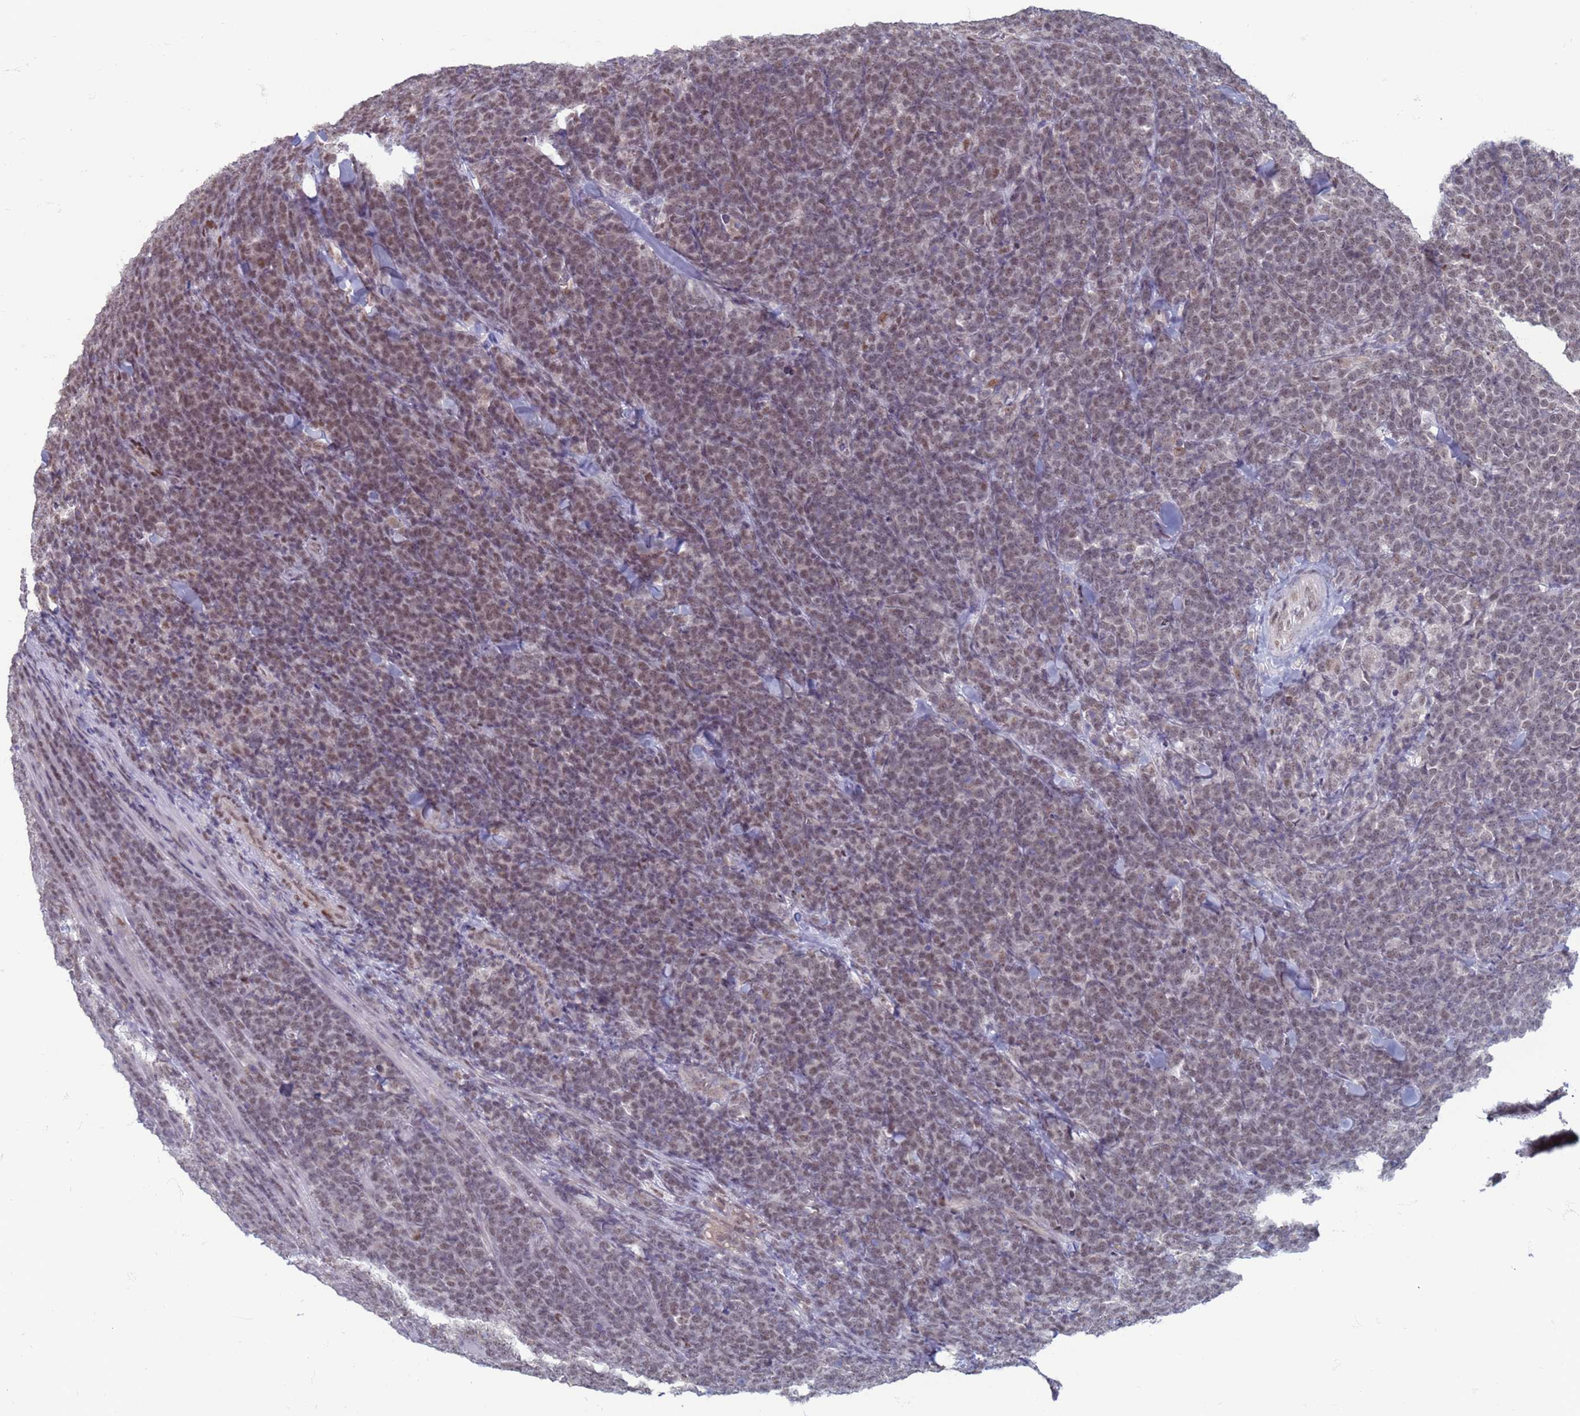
{"staining": {"intensity": "weak", "quantity": ">75%", "location": "nuclear"}, "tissue": "lymphoma", "cell_type": "Tumor cells", "image_type": "cancer", "snomed": [{"axis": "morphology", "description": "Malignant lymphoma, non-Hodgkin's type, High grade"}, {"axis": "topography", "description": "Small intestine"}], "caption": "Protein expression analysis of human lymphoma reveals weak nuclear staining in approximately >75% of tumor cells.", "gene": "SAE1", "patient": {"sex": "male", "age": 8}}